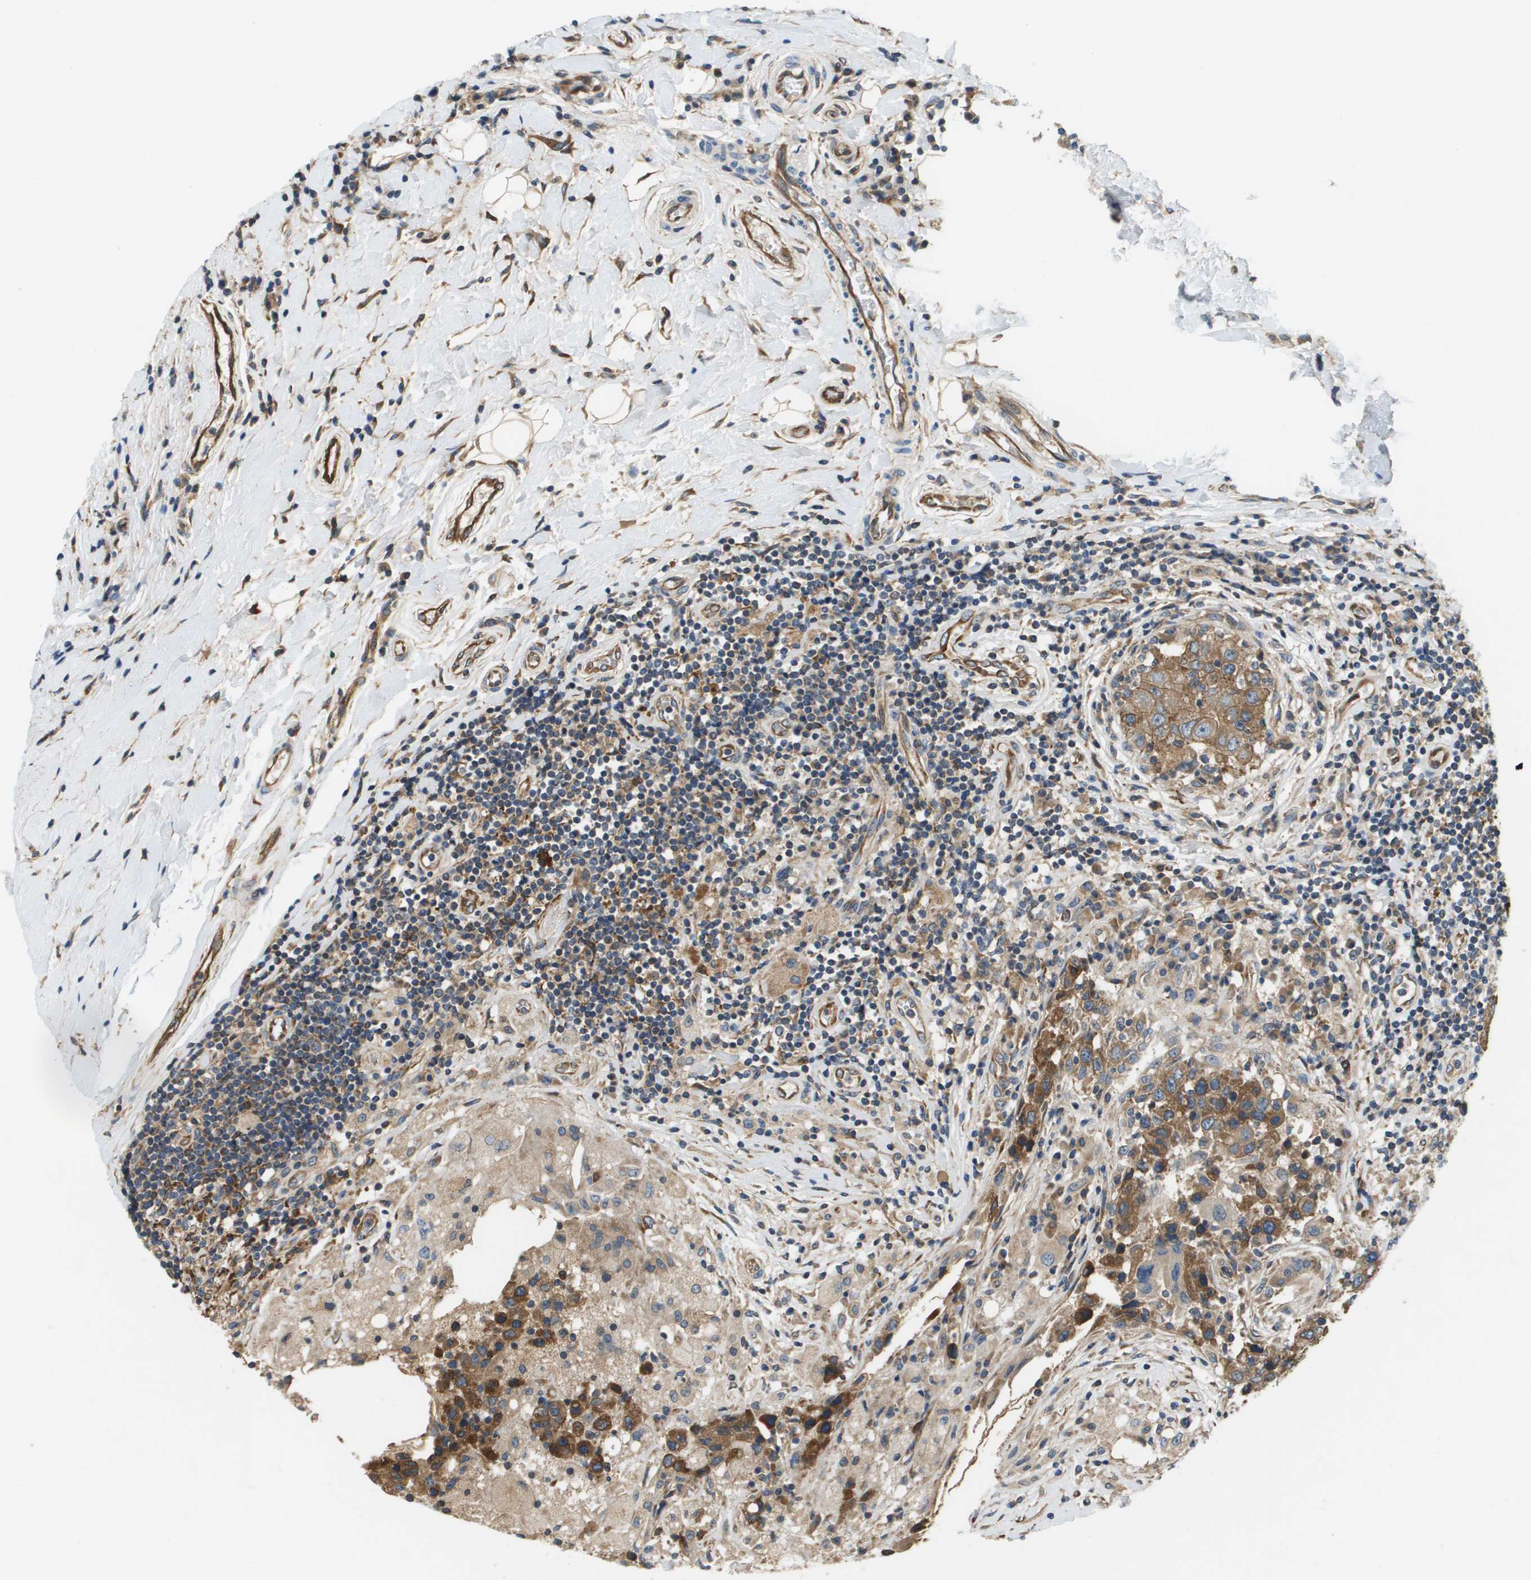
{"staining": {"intensity": "moderate", "quantity": "25%-75%", "location": "cytoplasmic/membranous"}, "tissue": "breast cancer", "cell_type": "Tumor cells", "image_type": "cancer", "snomed": [{"axis": "morphology", "description": "Duct carcinoma"}, {"axis": "topography", "description": "Breast"}], "caption": "The immunohistochemical stain labels moderate cytoplasmic/membranous expression in tumor cells of breast infiltrating ductal carcinoma tissue.", "gene": "SAMSN1", "patient": {"sex": "female", "age": 27}}